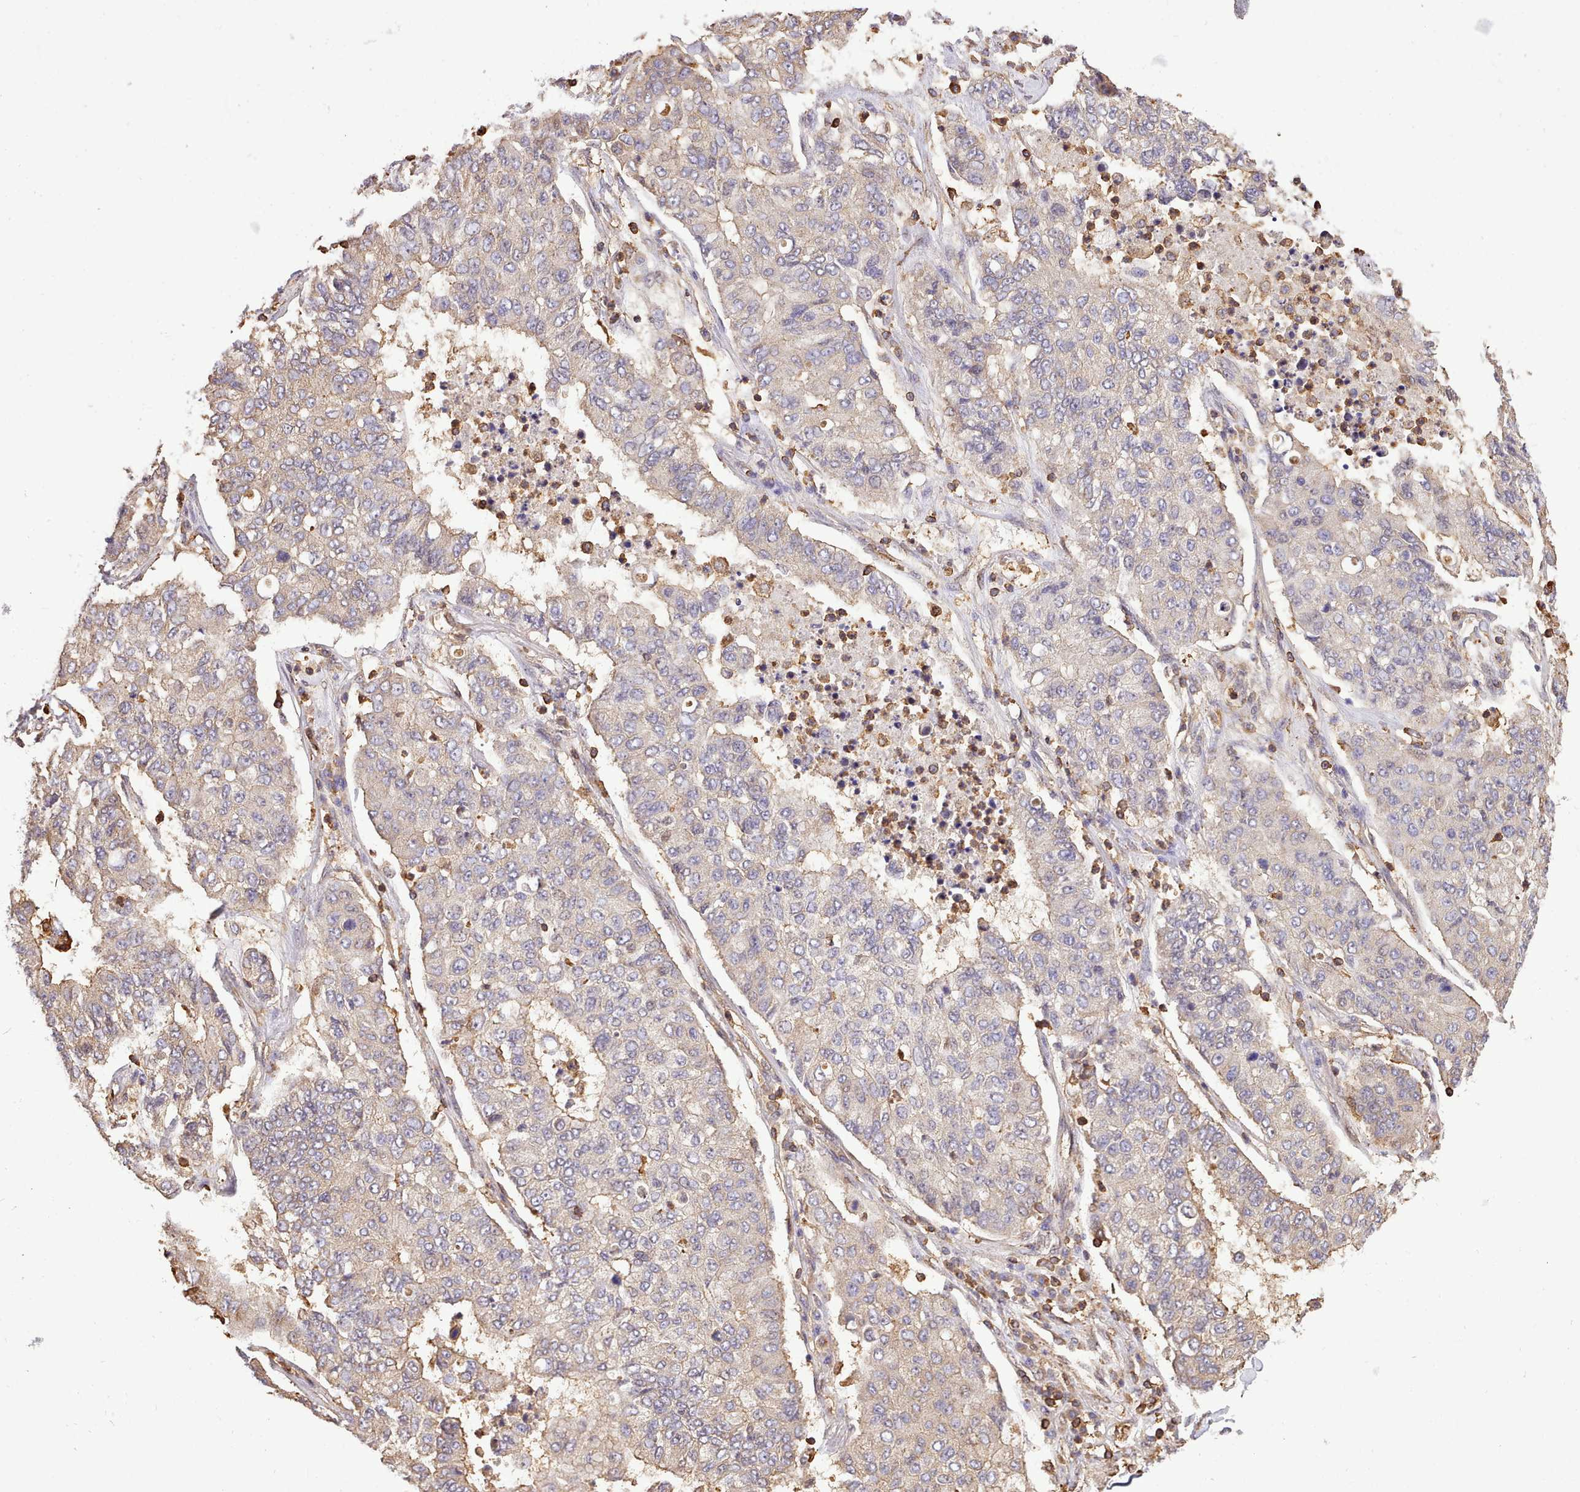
{"staining": {"intensity": "weak", "quantity": "<25%", "location": "cytoplasmic/membranous"}, "tissue": "lung cancer", "cell_type": "Tumor cells", "image_type": "cancer", "snomed": [{"axis": "morphology", "description": "Squamous cell carcinoma, NOS"}, {"axis": "topography", "description": "Lung"}], "caption": "A high-resolution photomicrograph shows IHC staining of squamous cell carcinoma (lung), which shows no significant expression in tumor cells. (DAB (3,3'-diaminobenzidine) immunohistochemistry (IHC) with hematoxylin counter stain).", "gene": "CAPZA1", "patient": {"sex": "male", "age": 74}}